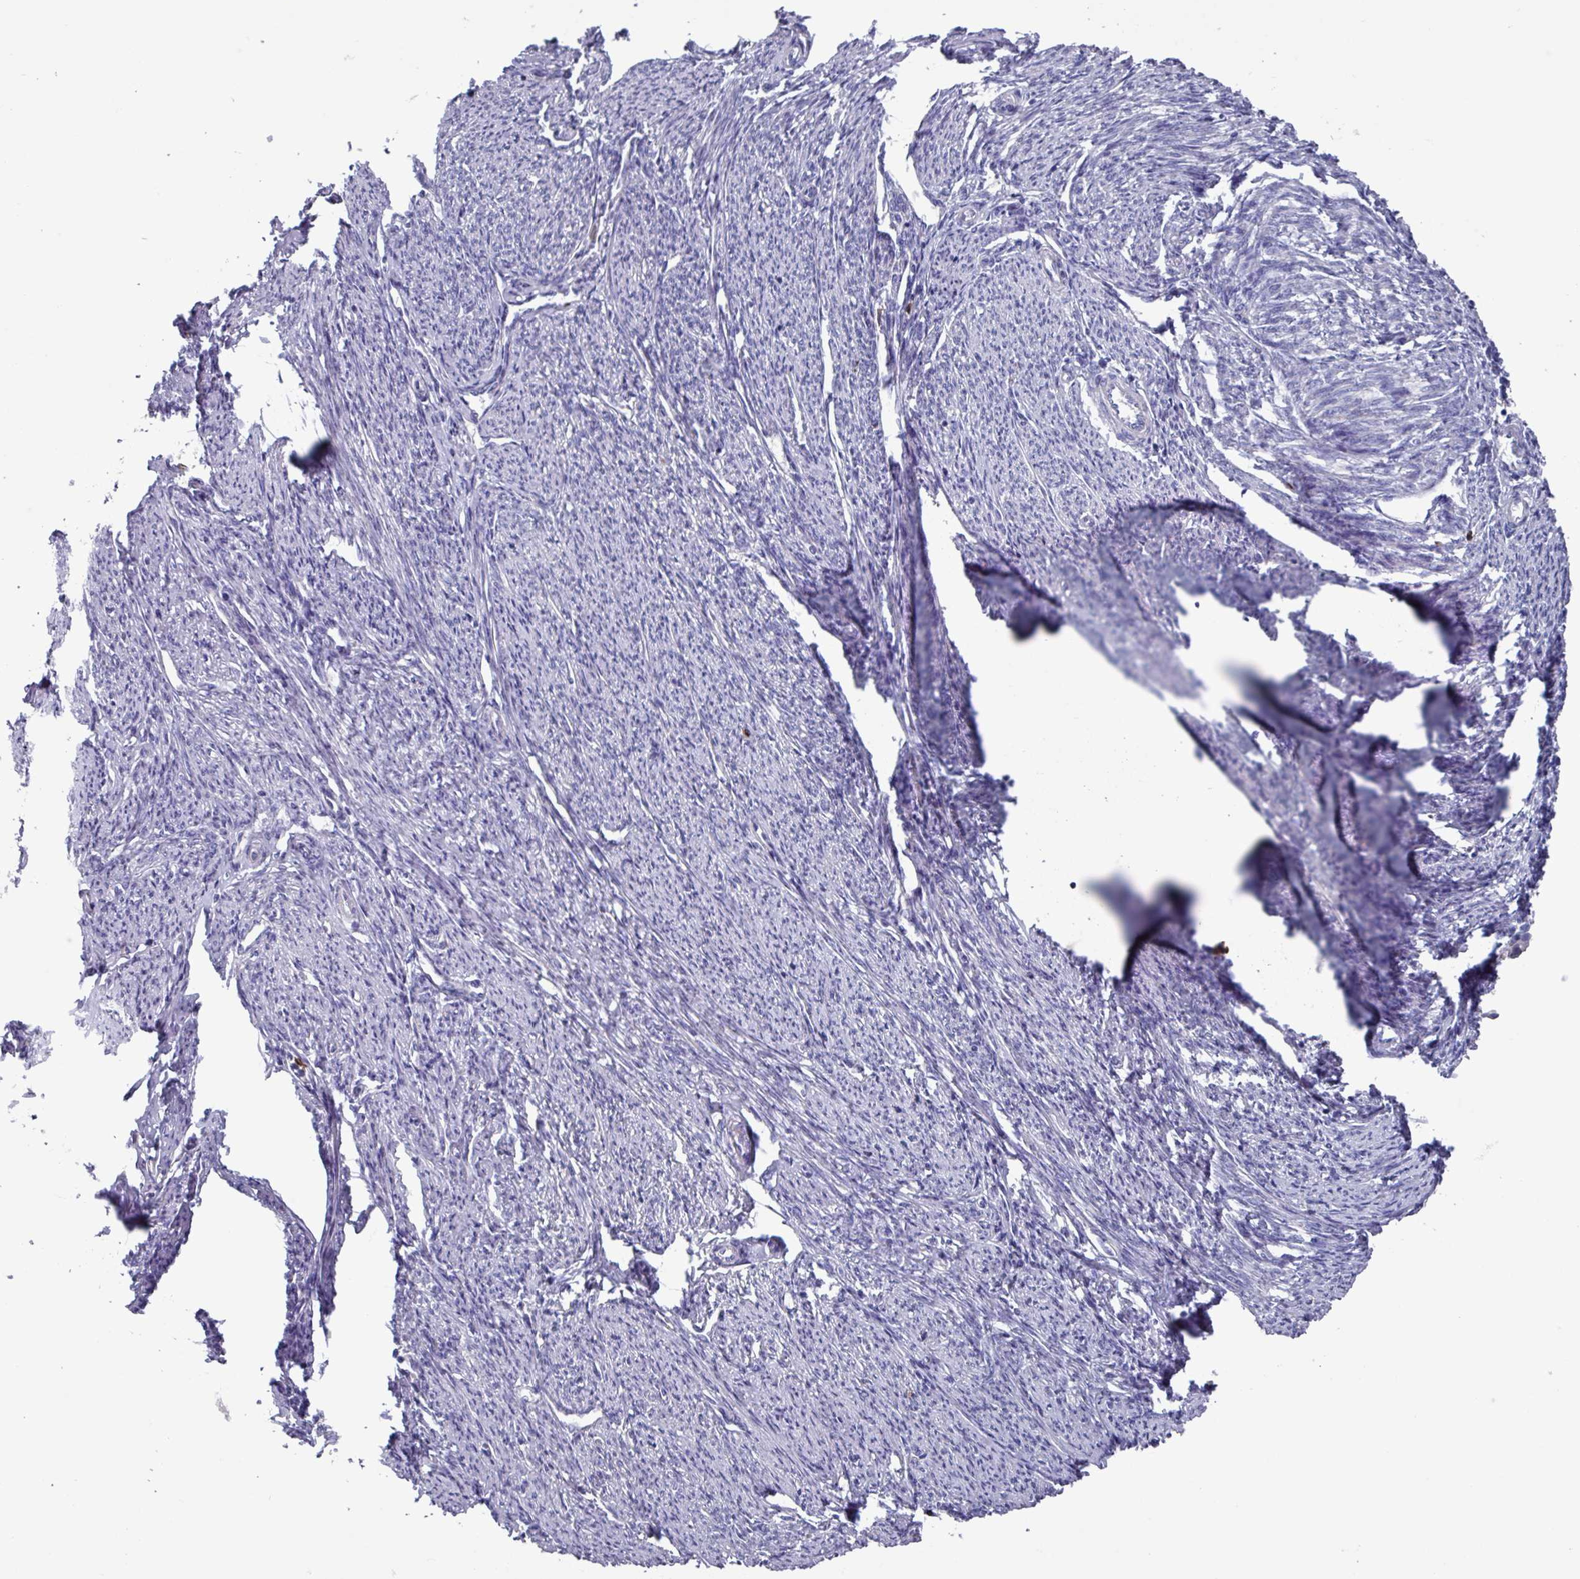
{"staining": {"intensity": "negative", "quantity": "none", "location": "none"}, "tissue": "smooth muscle", "cell_type": "Smooth muscle cells", "image_type": "normal", "snomed": [{"axis": "morphology", "description": "Normal tissue, NOS"}, {"axis": "topography", "description": "Smooth muscle"}, {"axis": "topography", "description": "Uterus"}], "caption": "Micrograph shows no protein staining in smooth muscle cells of unremarkable smooth muscle. (DAB immunohistochemistry visualized using brightfield microscopy, high magnification).", "gene": "UQCC2", "patient": {"sex": "female", "age": 59}}